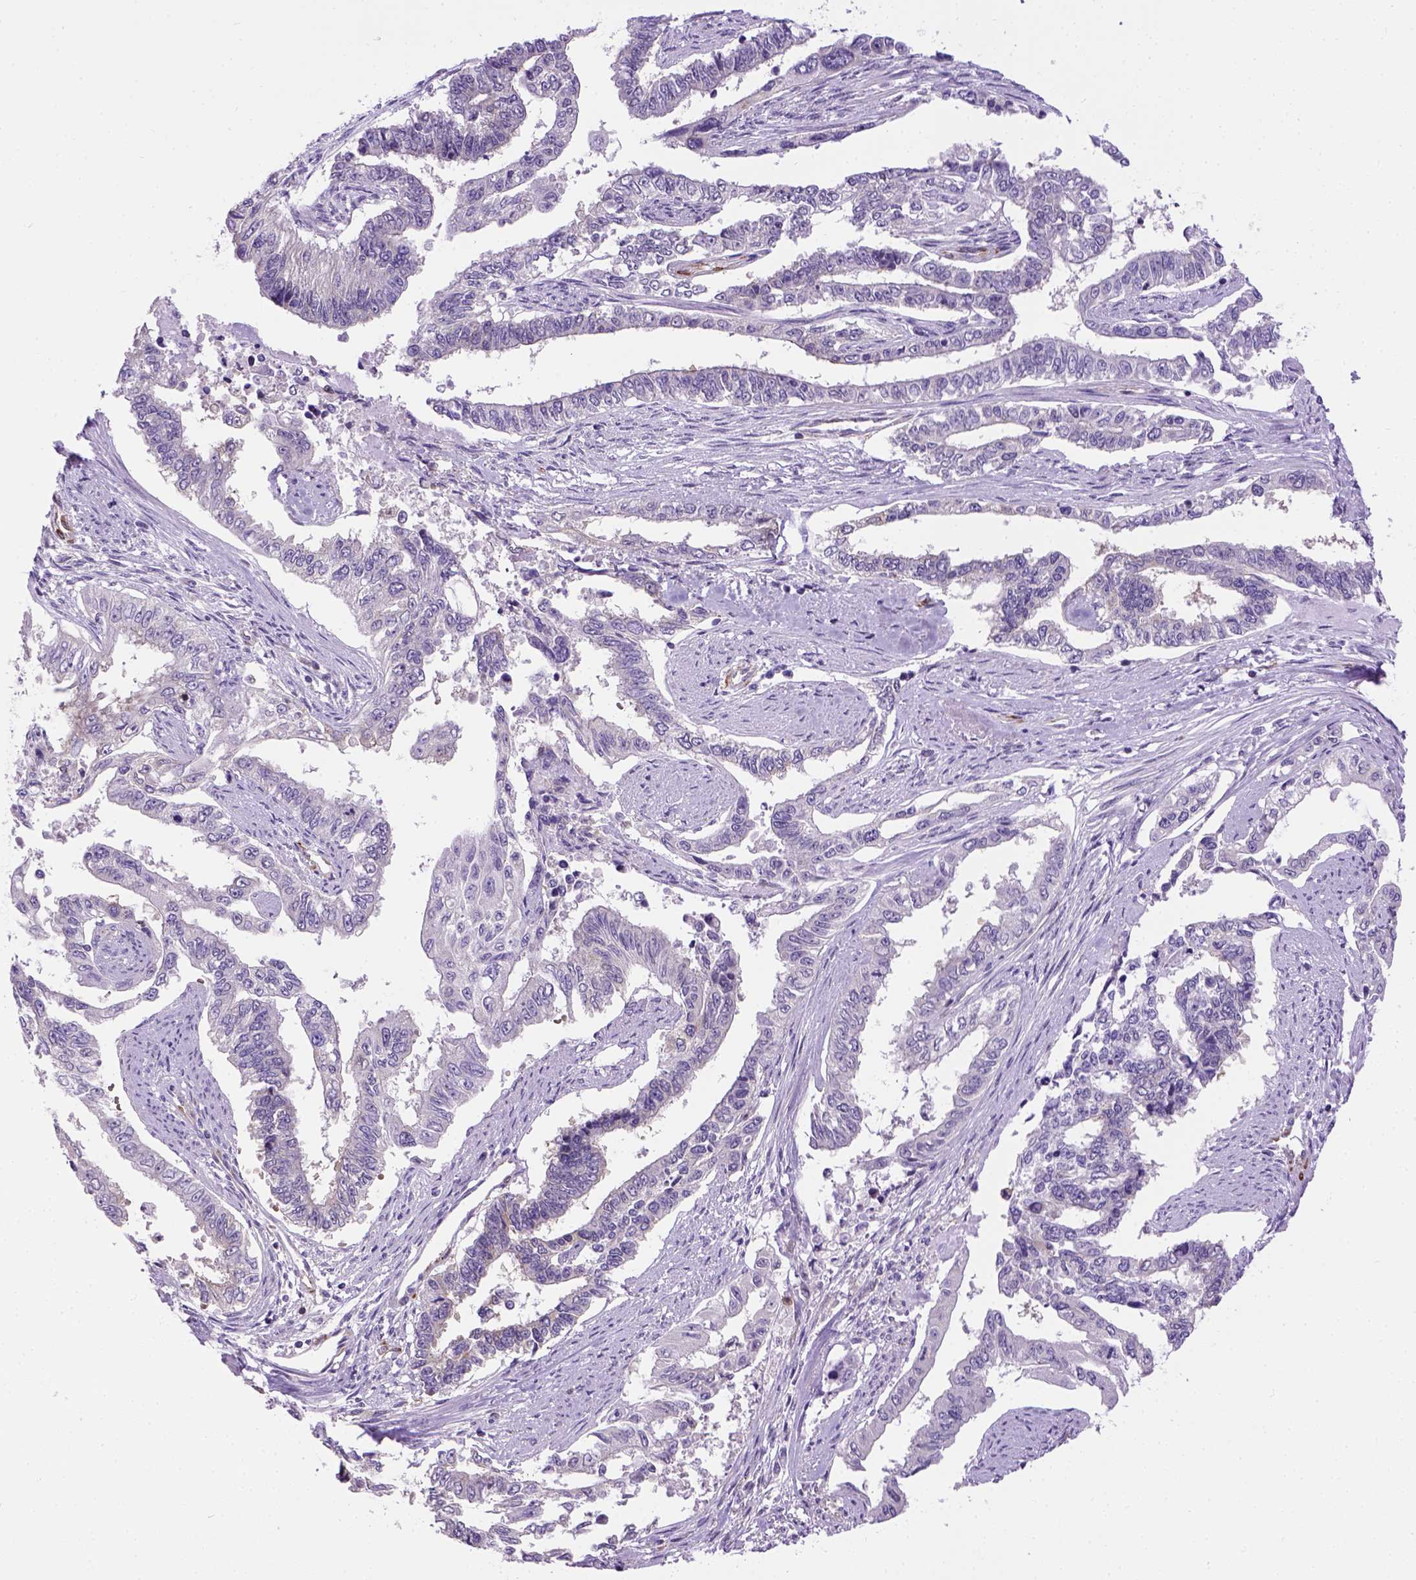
{"staining": {"intensity": "negative", "quantity": "none", "location": "none"}, "tissue": "endometrial cancer", "cell_type": "Tumor cells", "image_type": "cancer", "snomed": [{"axis": "morphology", "description": "Adenocarcinoma, NOS"}, {"axis": "topography", "description": "Uterus"}], "caption": "A micrograph of endometrial cancer stained for a protein demonstrates no brown staining in tumor cells.", "gene": "KAZN", "patient": {"sex": "female", "age": 59}}